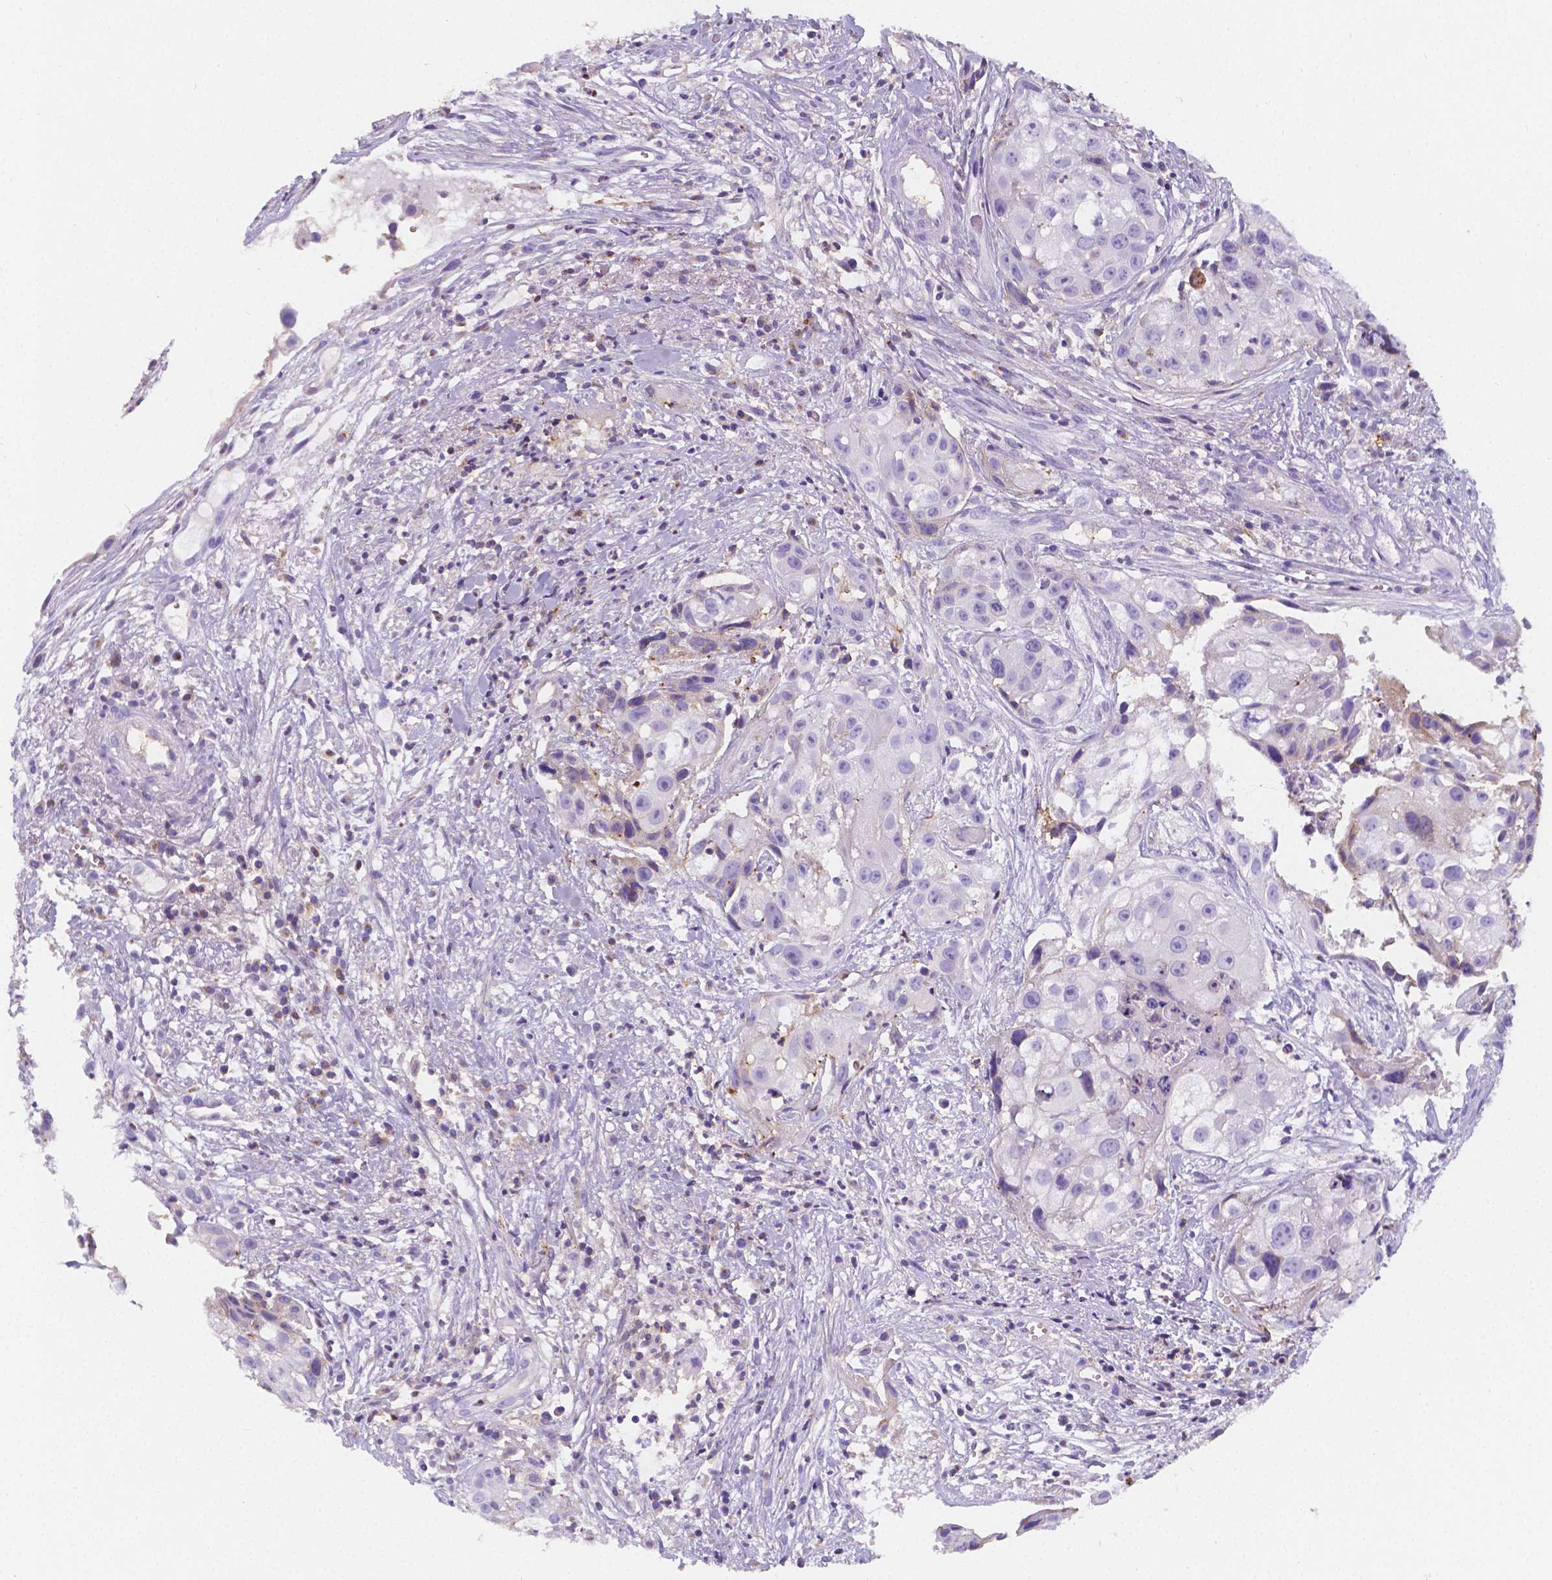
{"staining": {"intensity": "negative", "quantity": "none", "location": "none"}, "tissue": "cervical cancer", "cell_type": "Tumor cells", "image_type": "cancer", "snomed": [{"axis": "morphology", "description": "Squamous cell carcinoma, NOS"}, {"axis": "topography", "description": "Cervix"}], "caption": "The immunohistochemistry image has no significant staining in tumor cells of cervical squamous cell carcinoma tissue.", "gene": "GABRD", "patient": {"sex": "female", "age": 53}}